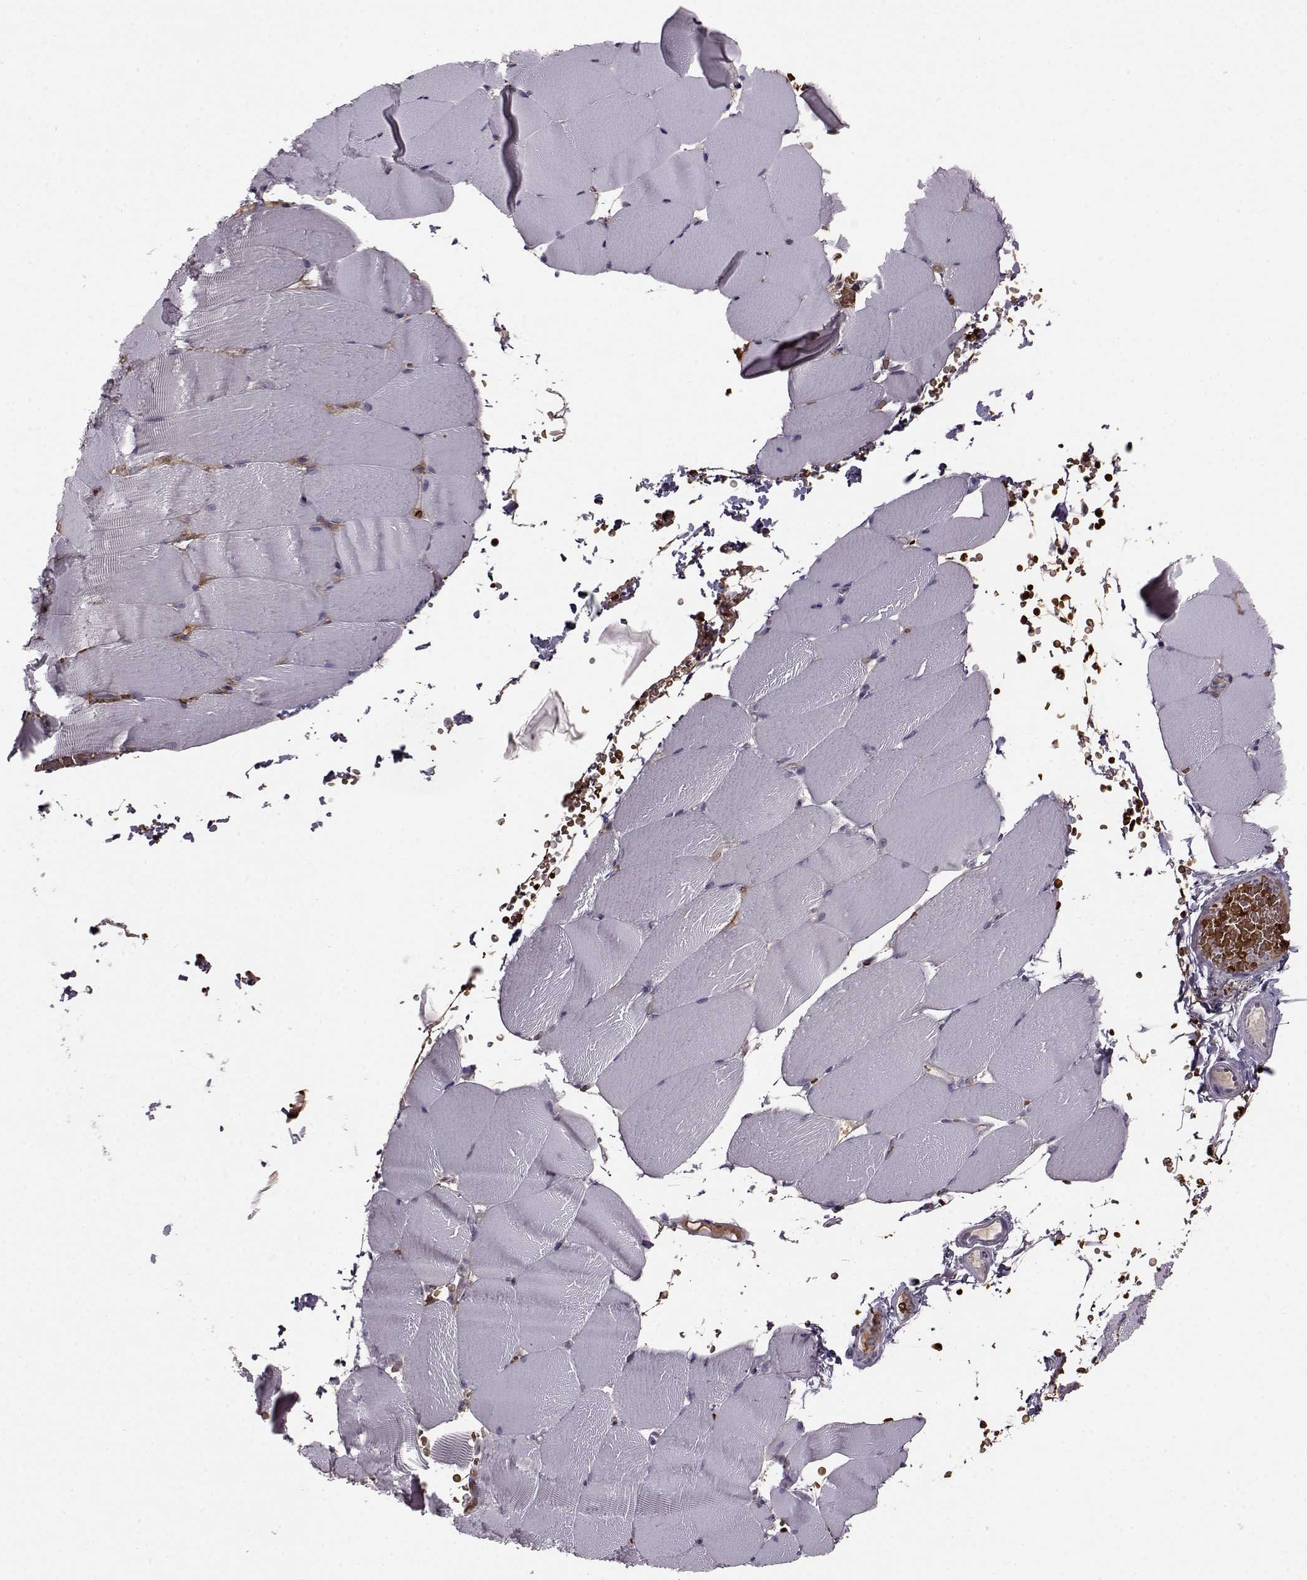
{"staining": {"intensity": "negative", "quantity": "none", "location": "none"}, "tissue": "skeletal muscle", "cell_type": "Myocytes", "image_type": "normal", "snomed": [{"axis": "morphology", "description": "Normal tissue, NOS"}, {"axis": "topography", "description": "Skeletal muscle"}], "caption": "Immunohistochemical staining of benign skeletal muscle exhibits no significant positivity in myocytes. Brightfield microscopy of IHC stained with DAB (3,3'-diaminobenzidine) (brown) and hematoxylin (blue), captured at high magnification.", "gene": "PROP1", "patient": {"sex": "female", "age": 37}}